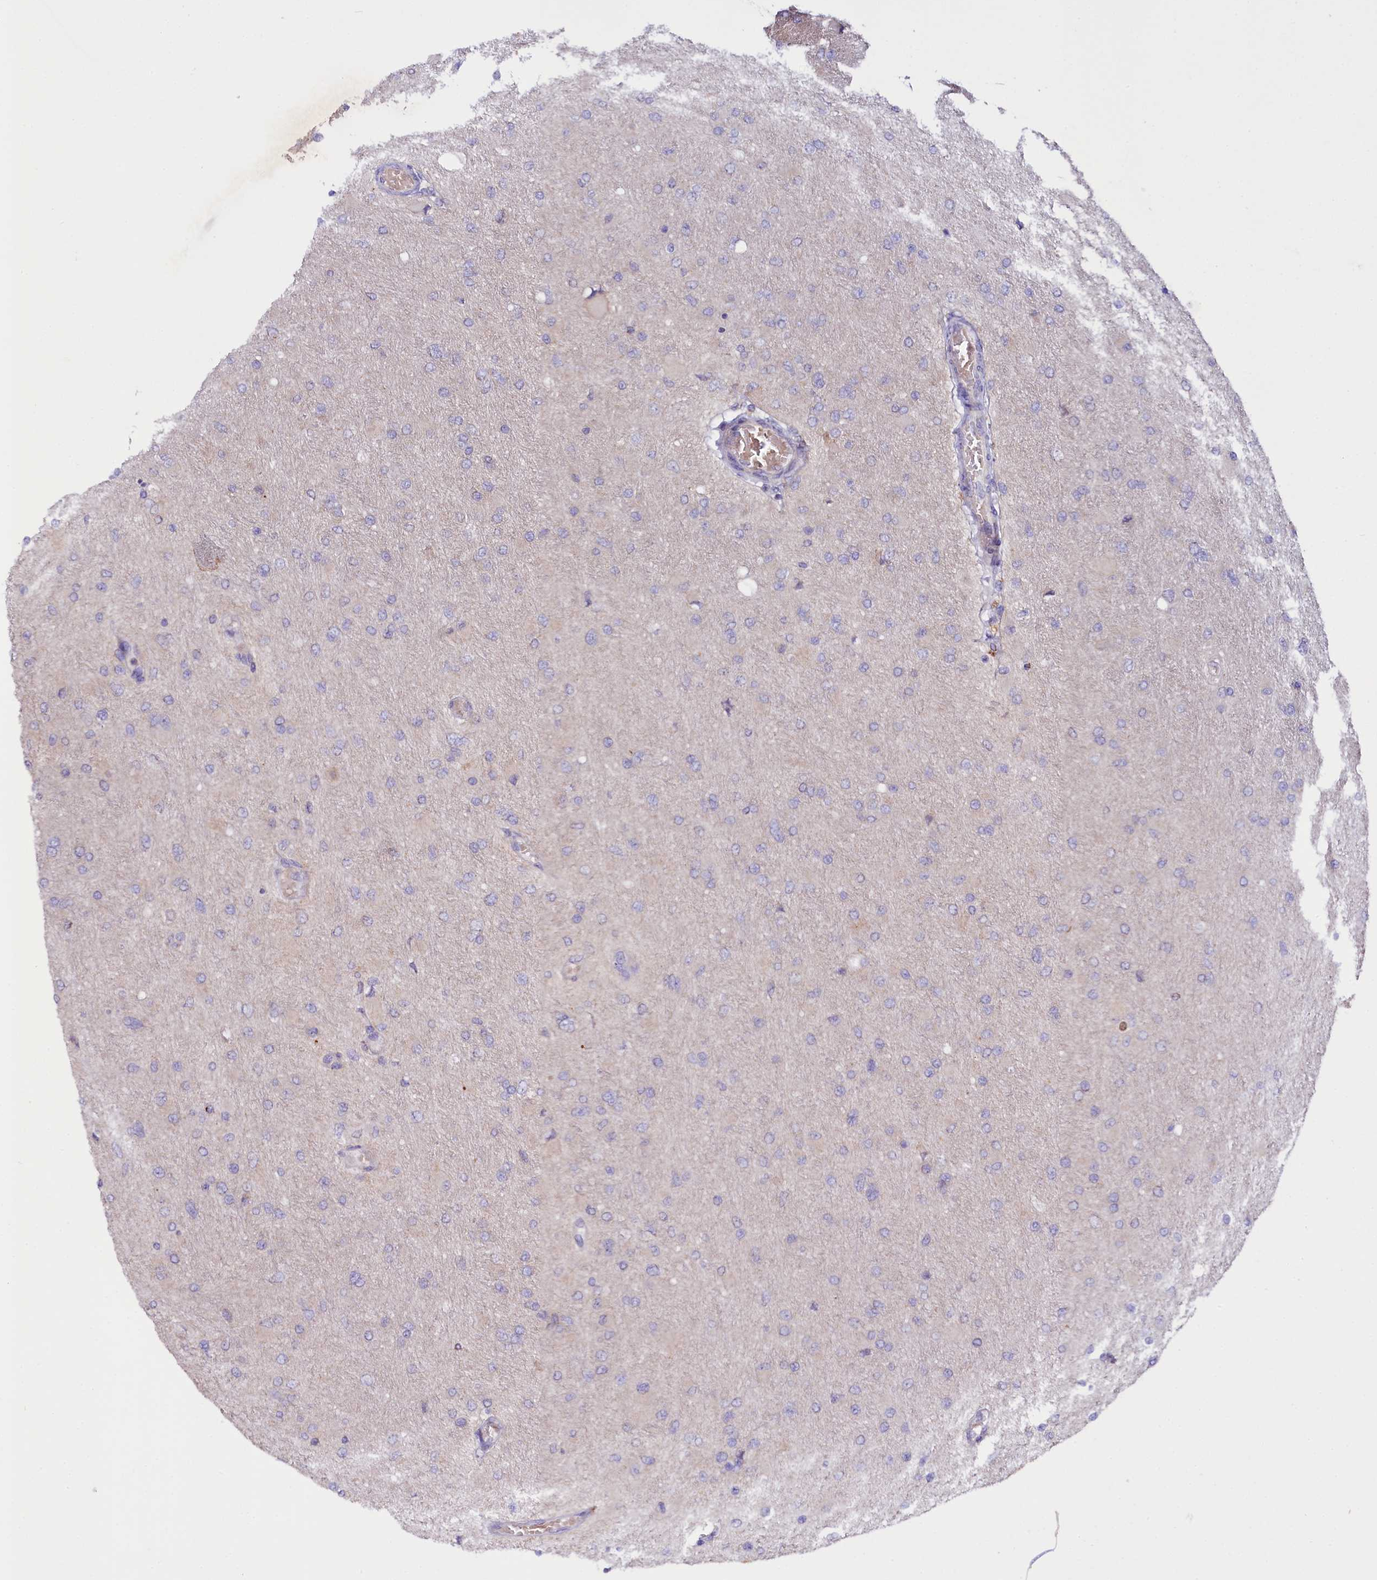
{"staining": {"intensity": "negative", "quantity": "none", "location": "none"}, "tissue": "glioma", "cell_type": "Tumor cells", "image_type": "cancer", "snomed": [{"axis": "morphology", "description": "Glioma, malignant, High grade"}, {"axis": "topography", "description": "Cerebral cortex"}], "caption": "Tumor cells show no significant protein positivity in glioma. (Stains: DAB immunohistochemistry with hematoxylin counter stain, Microscopy: brightfield microscopy at high magnification).", "gene": "ZNF45", "patient": {"sex": "female", "age": 36}}